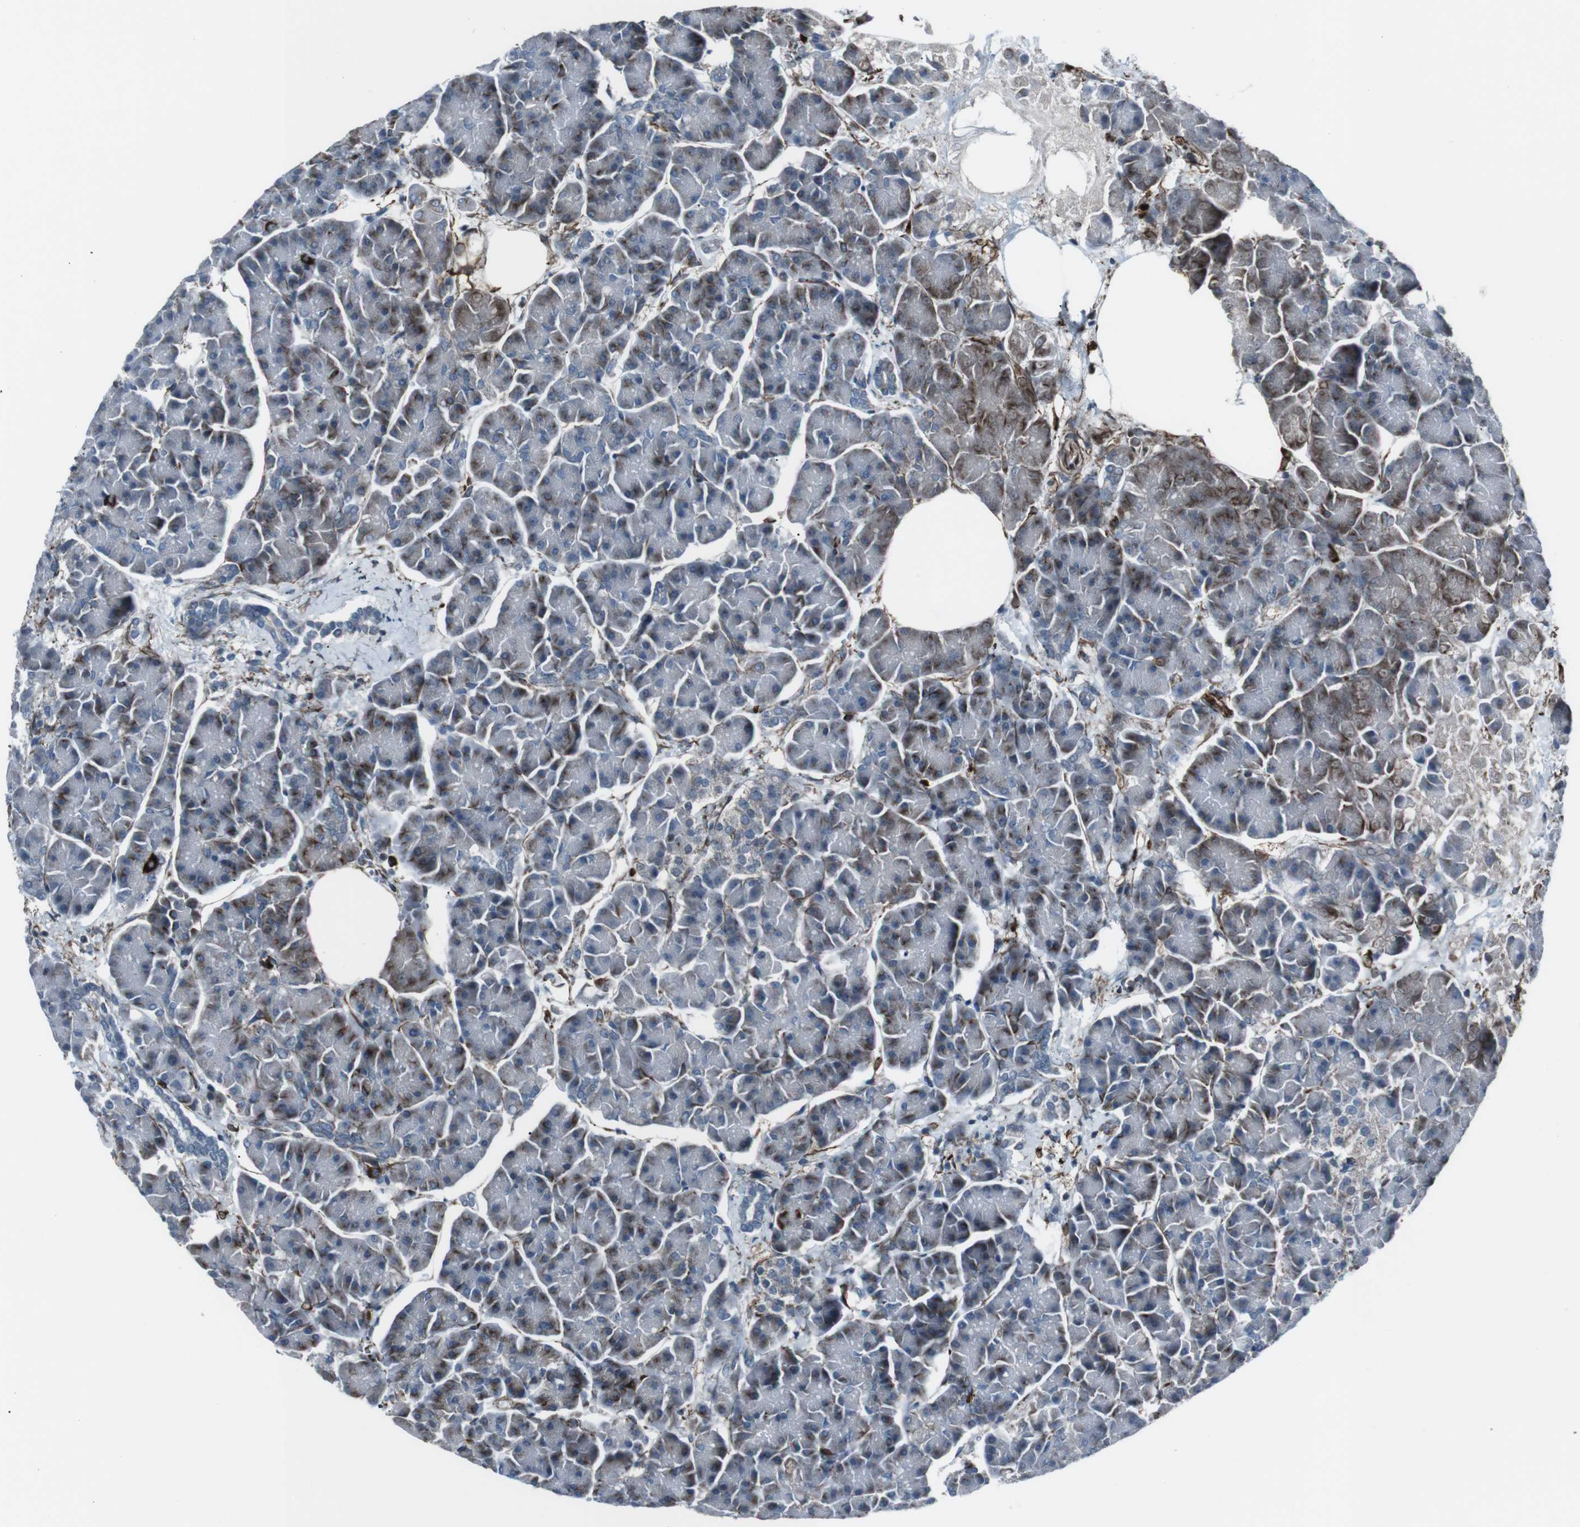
{"staining": {"intensity": "moderate", "quantity": "25%-75%", "location": "cytoplasmic/membranous"}, "tissue": "pancreas", "cell_type": "Exocrine glandular cells", "image_type": "normal", "snomed": [{"axis": "morphology", "description": "Normal tissue, NOS"}, {"axis": "topography", "description": "Pancreas"}], "caption": "Pancreas stained for a protein (brown) exhibits moderate cytoplasmic/membranous positive expression in approximately 25%-75% of exocrine glandular cells.", "gene": "TMEM141", "patient": {"sex": "female", "age": 70}}